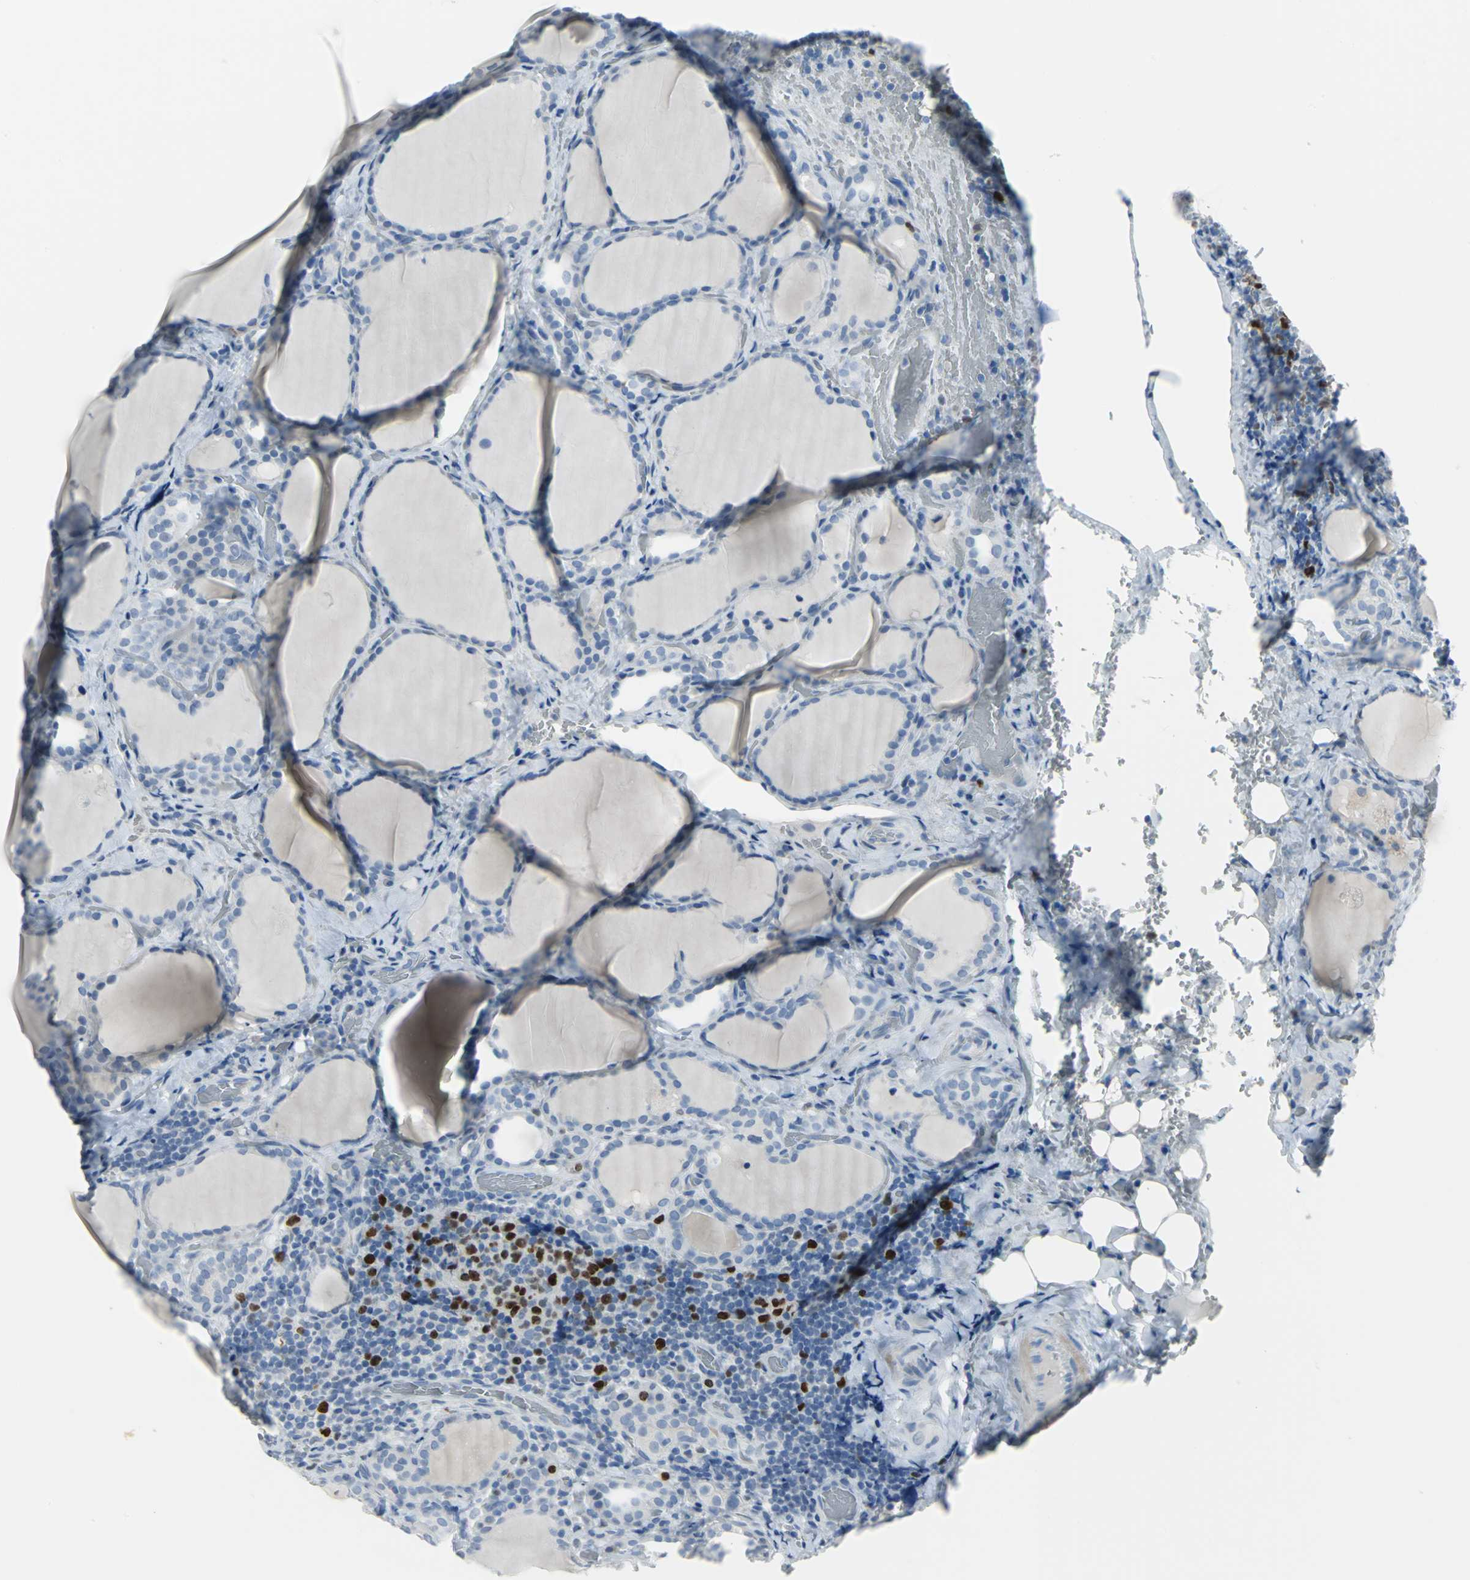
{"staining": {"intensity": "moderate", "quantity": "<25%", "location": "nuclear"}, "tissue": "thyroid cancer", "cell_type": "Tumor cells", "image_type": "cancer", "snomed": [{"axis": "morphology", "description": "Papillary adenocarcinoma, NOS"}, {"axis": "topography", "description": "Thyroid gland"}], "caption": "The immunohistochemical stain shows moderate nuclear expression in tumor cells of thyroid papillary adenocarcinoma tissue.", "gene": "MCM3", "patient": {"sex": "female", "age": 30}}